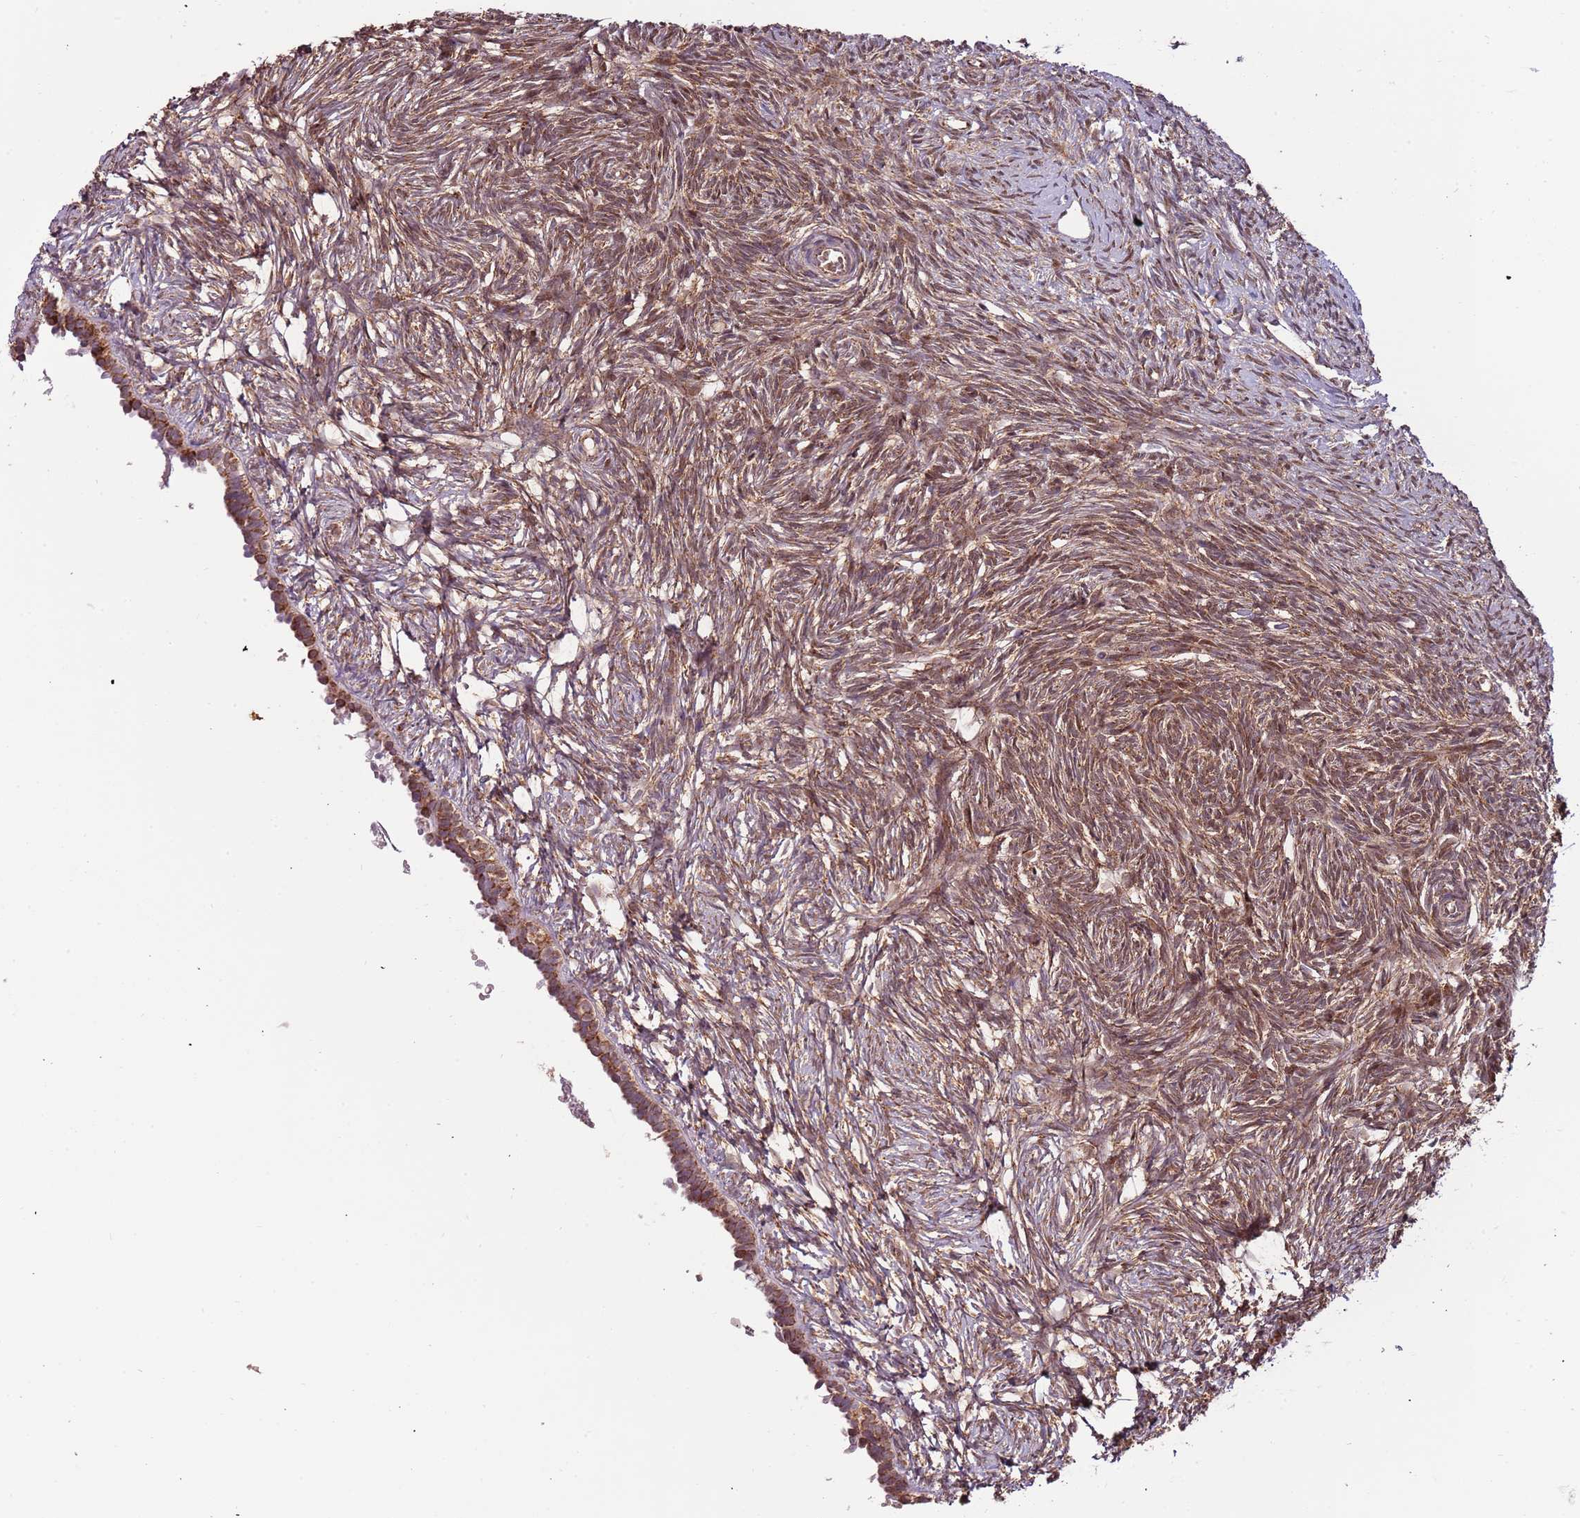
{"staining": {"intensity": "moderate", "quantity": "25%-75%", "location": "cytoplasmic/membranous,nuclear"}, "tissue": "ovary", "cell_type": "Ovarian stroma cells", "image_type": "normal", "snomed": [{"axis": "morphology", "description": "Normal tissue, NOS"}, {"axis": "topography", "description": "Ovary"}], "caption": "Immunohistochemistry (DAB (3,3'-diaminobenzidine)) staining of benign ovary shows moderate cytoplasmic/membranous,nuclear protein staining in about 25%-75% of ovarian stroma cells.", "gene": "IL17RD", "patient": {"sex": "female", "age": 51}}